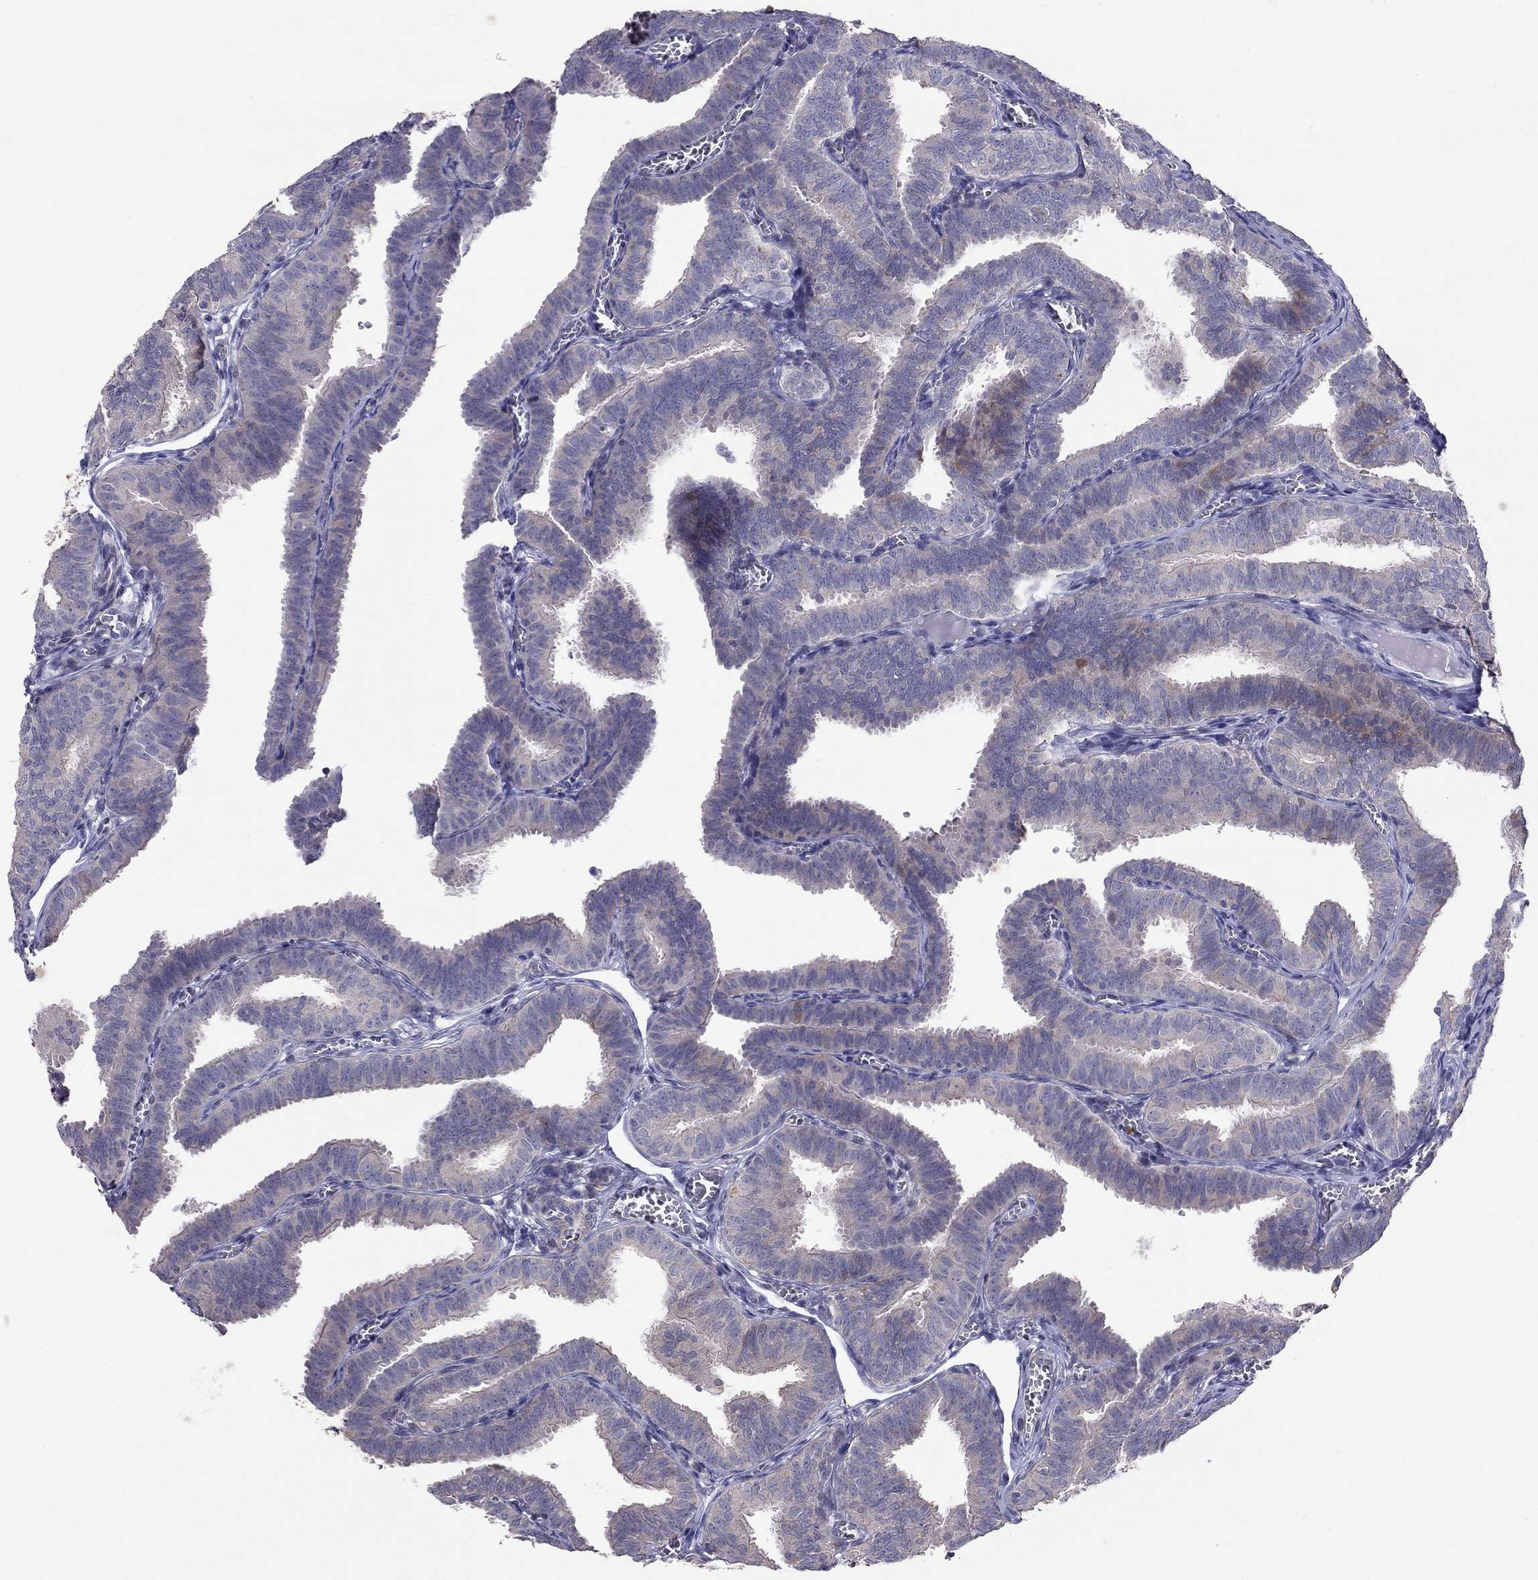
{"staining": {"intensity": "negative", "quantity": "none", "location": "none"}, "tissue": "fallopian tube", "cell_type": "Glandular cells", "image_type": "normal", "snomed": [{"axis": "morphology", "description": "Normal tissue, NOS"}, {"axis": "topography", "description": "Fallopian tube"}], "caption": "A high-resolution photomicrograph shows immunohistochemistry staining of unremarkable fallopian tube, which demonstrates no significant expression in glandular cells.", "gene": "SYTL2", "patient": {"sex": "female", "age": 25}}